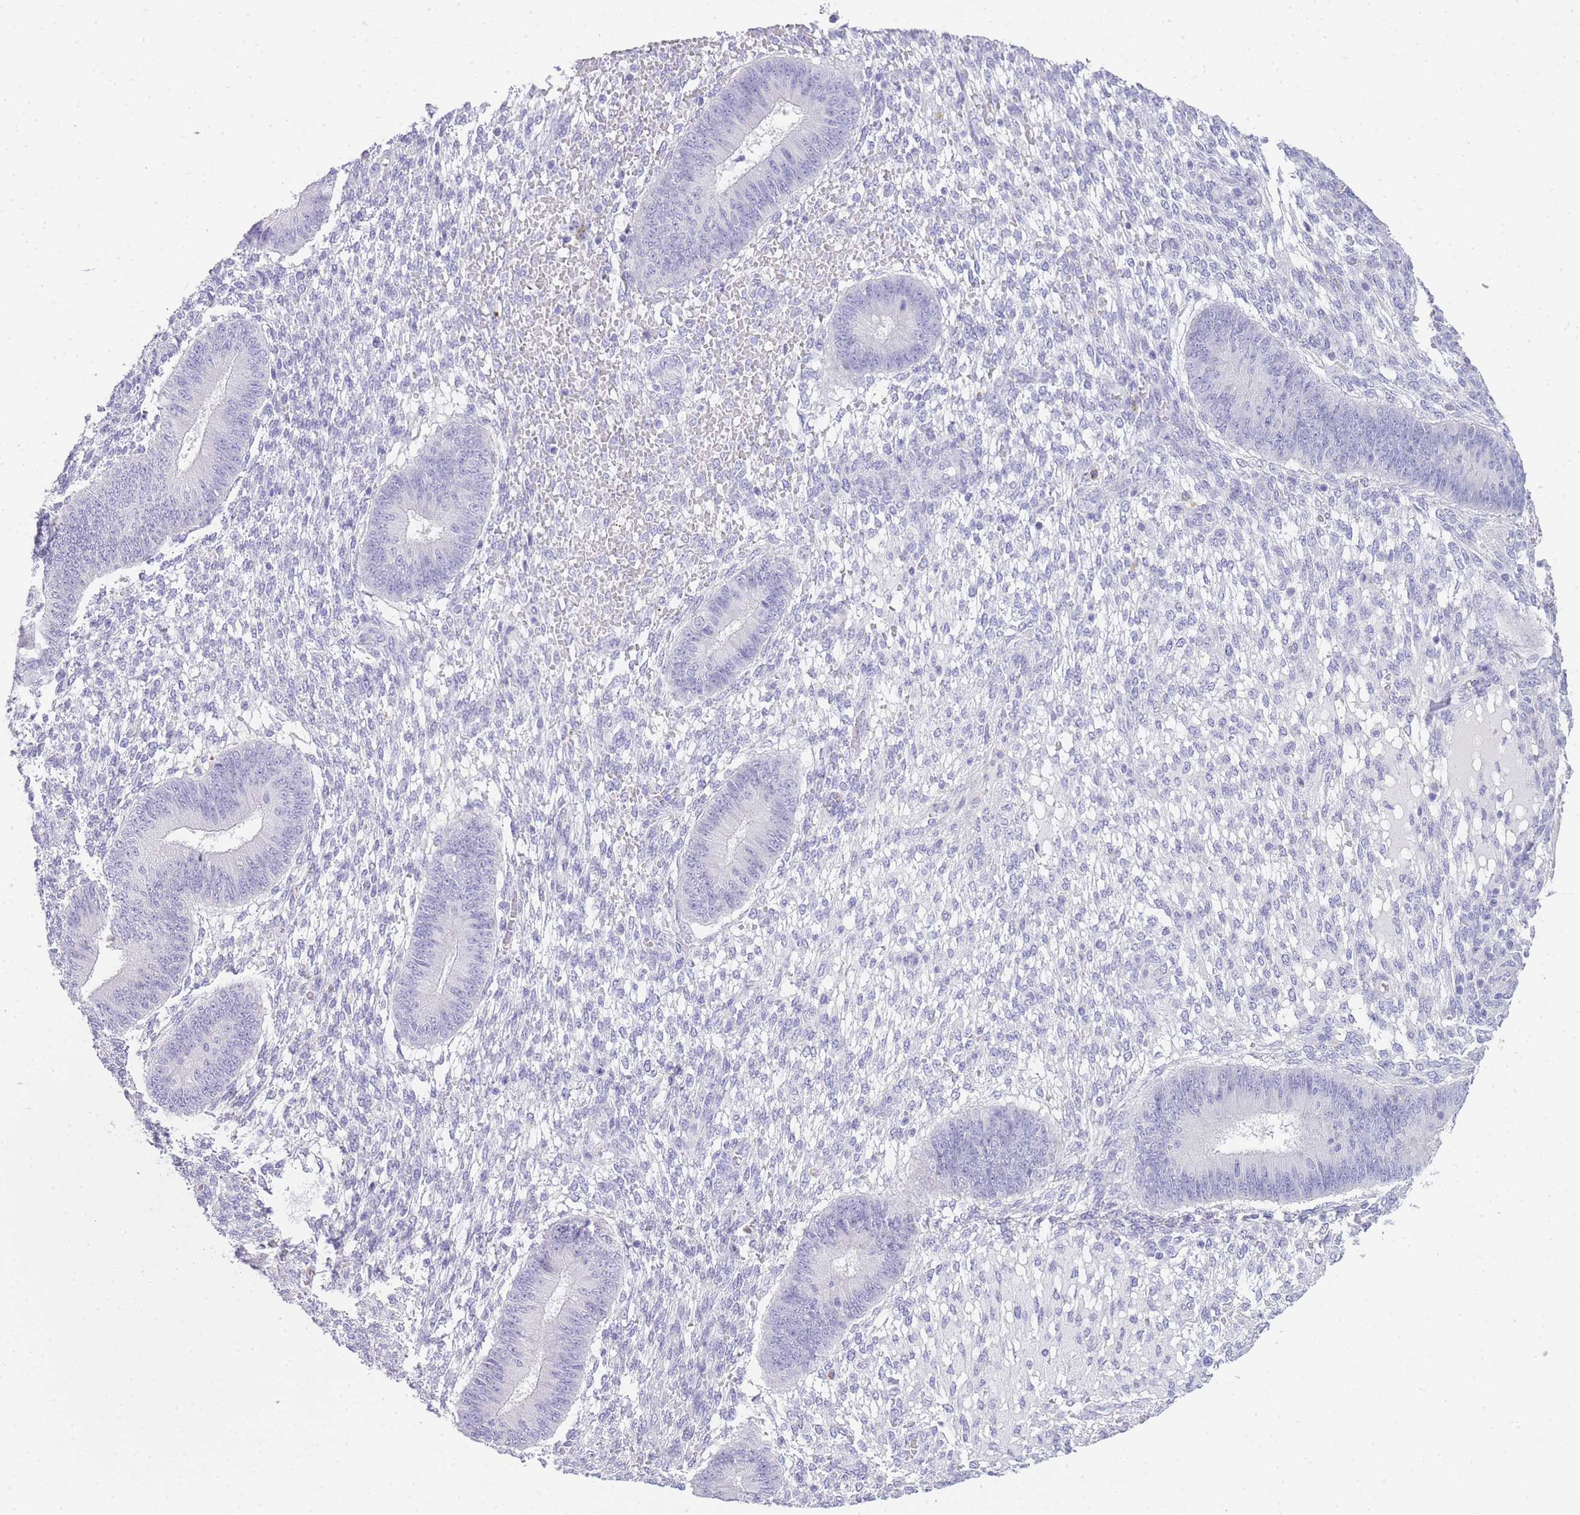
{"staining": {"intensity": "negative", "quantity": "none", "location": "none"}, "tissue": "endometrium", "cell_type": "Cells in endometrial stroma", "image_type": "normal", "snomed": [{"axis": "morphology", "description": "Normal tissue, NOS"}, {"axis": "topography", "description": "Endometrium"}], "caption": "This is a micrograph of immunohistochemistry (IHC) staining of unremarkable endometrium, which shows no expression in cells in endometrial stroma. (DAB (3,3'-diaminobenzidine) immunohistochemistry (IHC) visualized using brightfield microscopy, high magnification).", "gene": "RHO", "patient": {"sex": "female", "age": 49}}